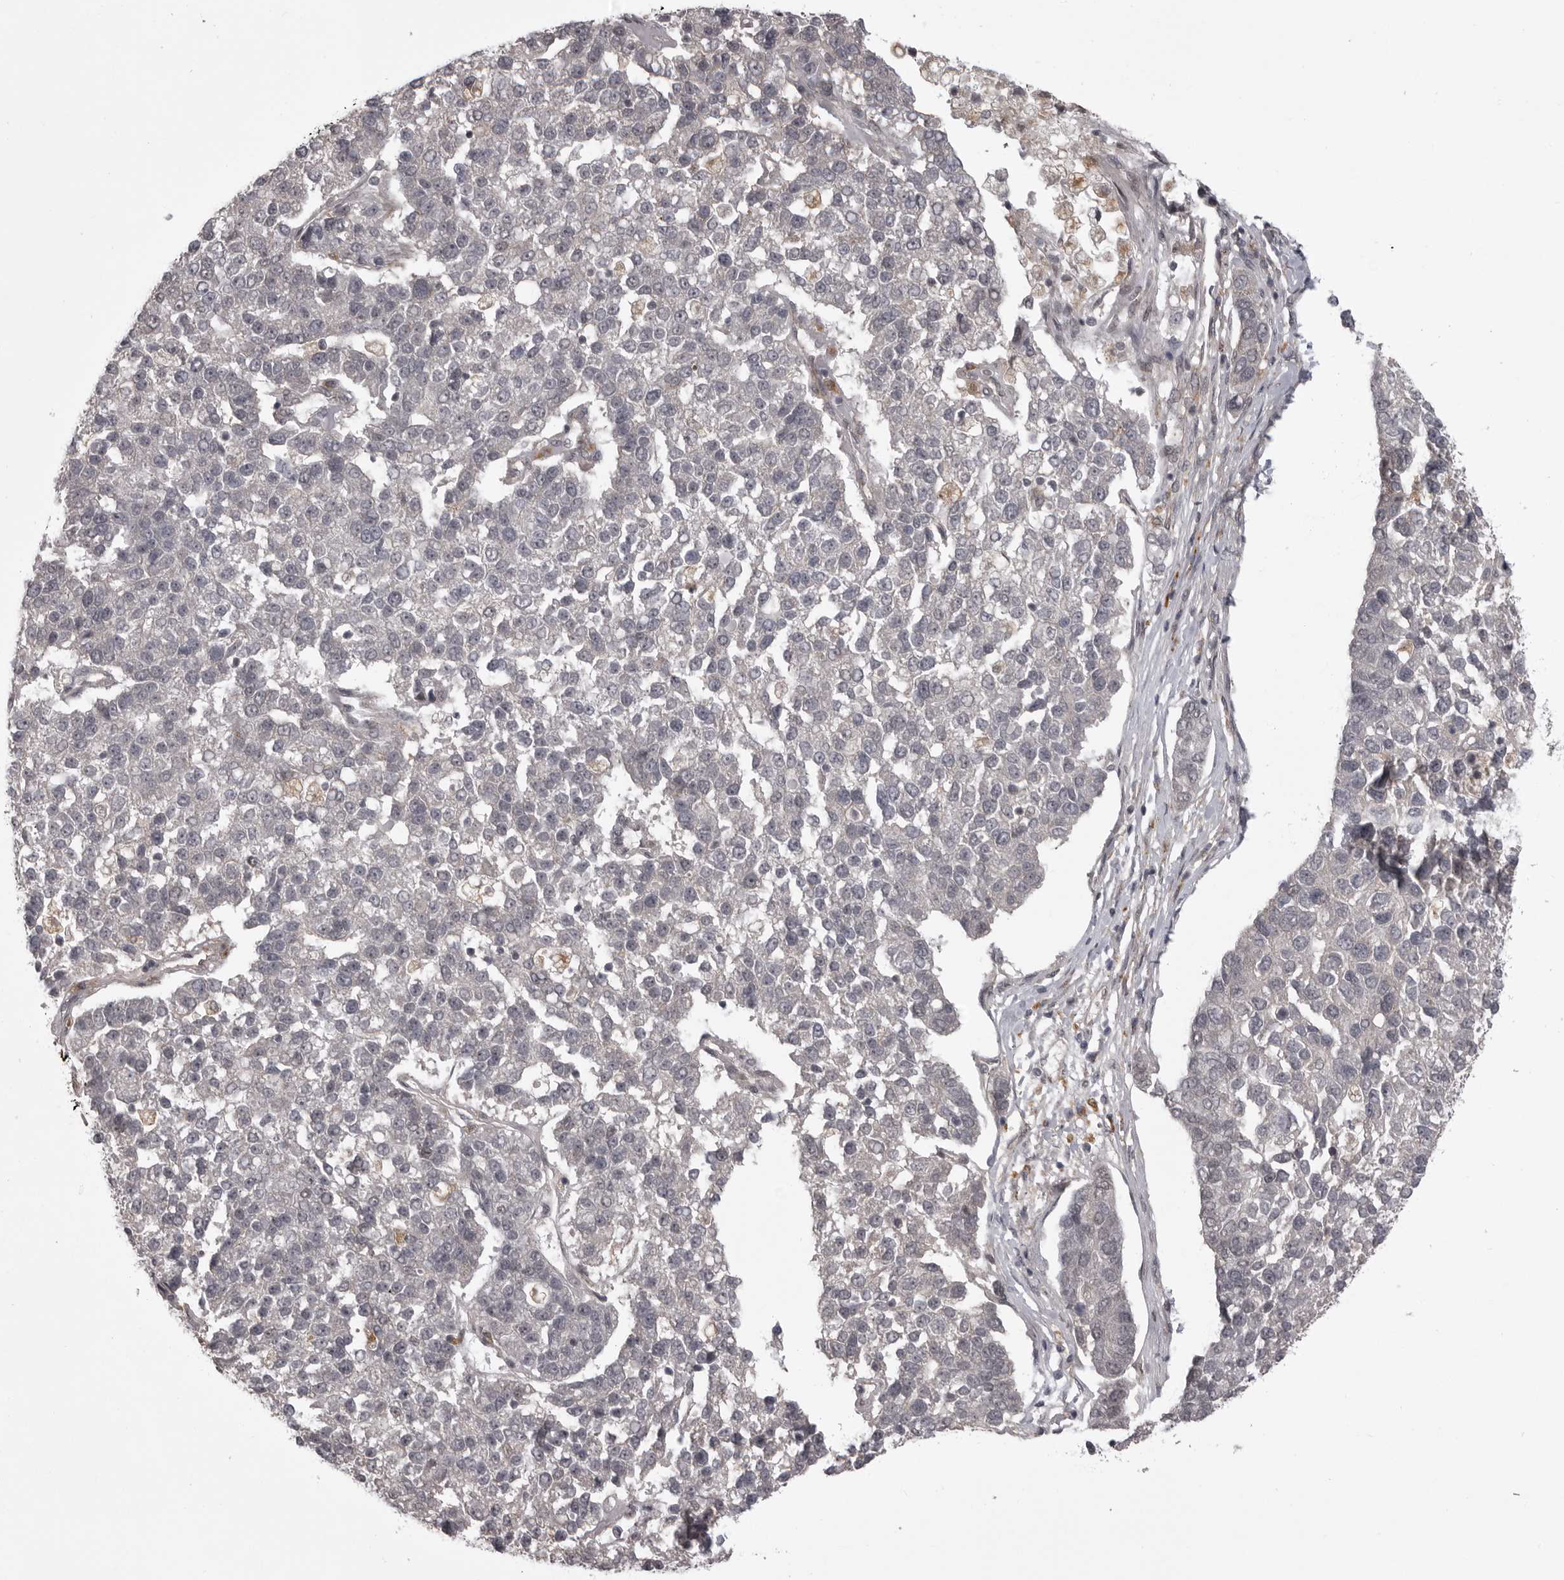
{"staining": {"intensity": "negative", "quantity": "none", "location": "none"}, "tissue": "pancreatic cancer", "cell_type": "Tumor cells", "image_type": "cancer", "snomed": [{"axis": "morphology", "description": "Adenocarcinoma, NOS"}, {"axis": "topography", "description": "Pancreas"}], "caption": "DAB immunohistochemical staining of pancreatic cancer shows no significant positivity in tumor cells. The staining is performed using DAB brown chromogen with nuclei counter-stained in using hematoxylin.", "gene": "SNX16", "patient": {"sex": "female", "age": 61}}